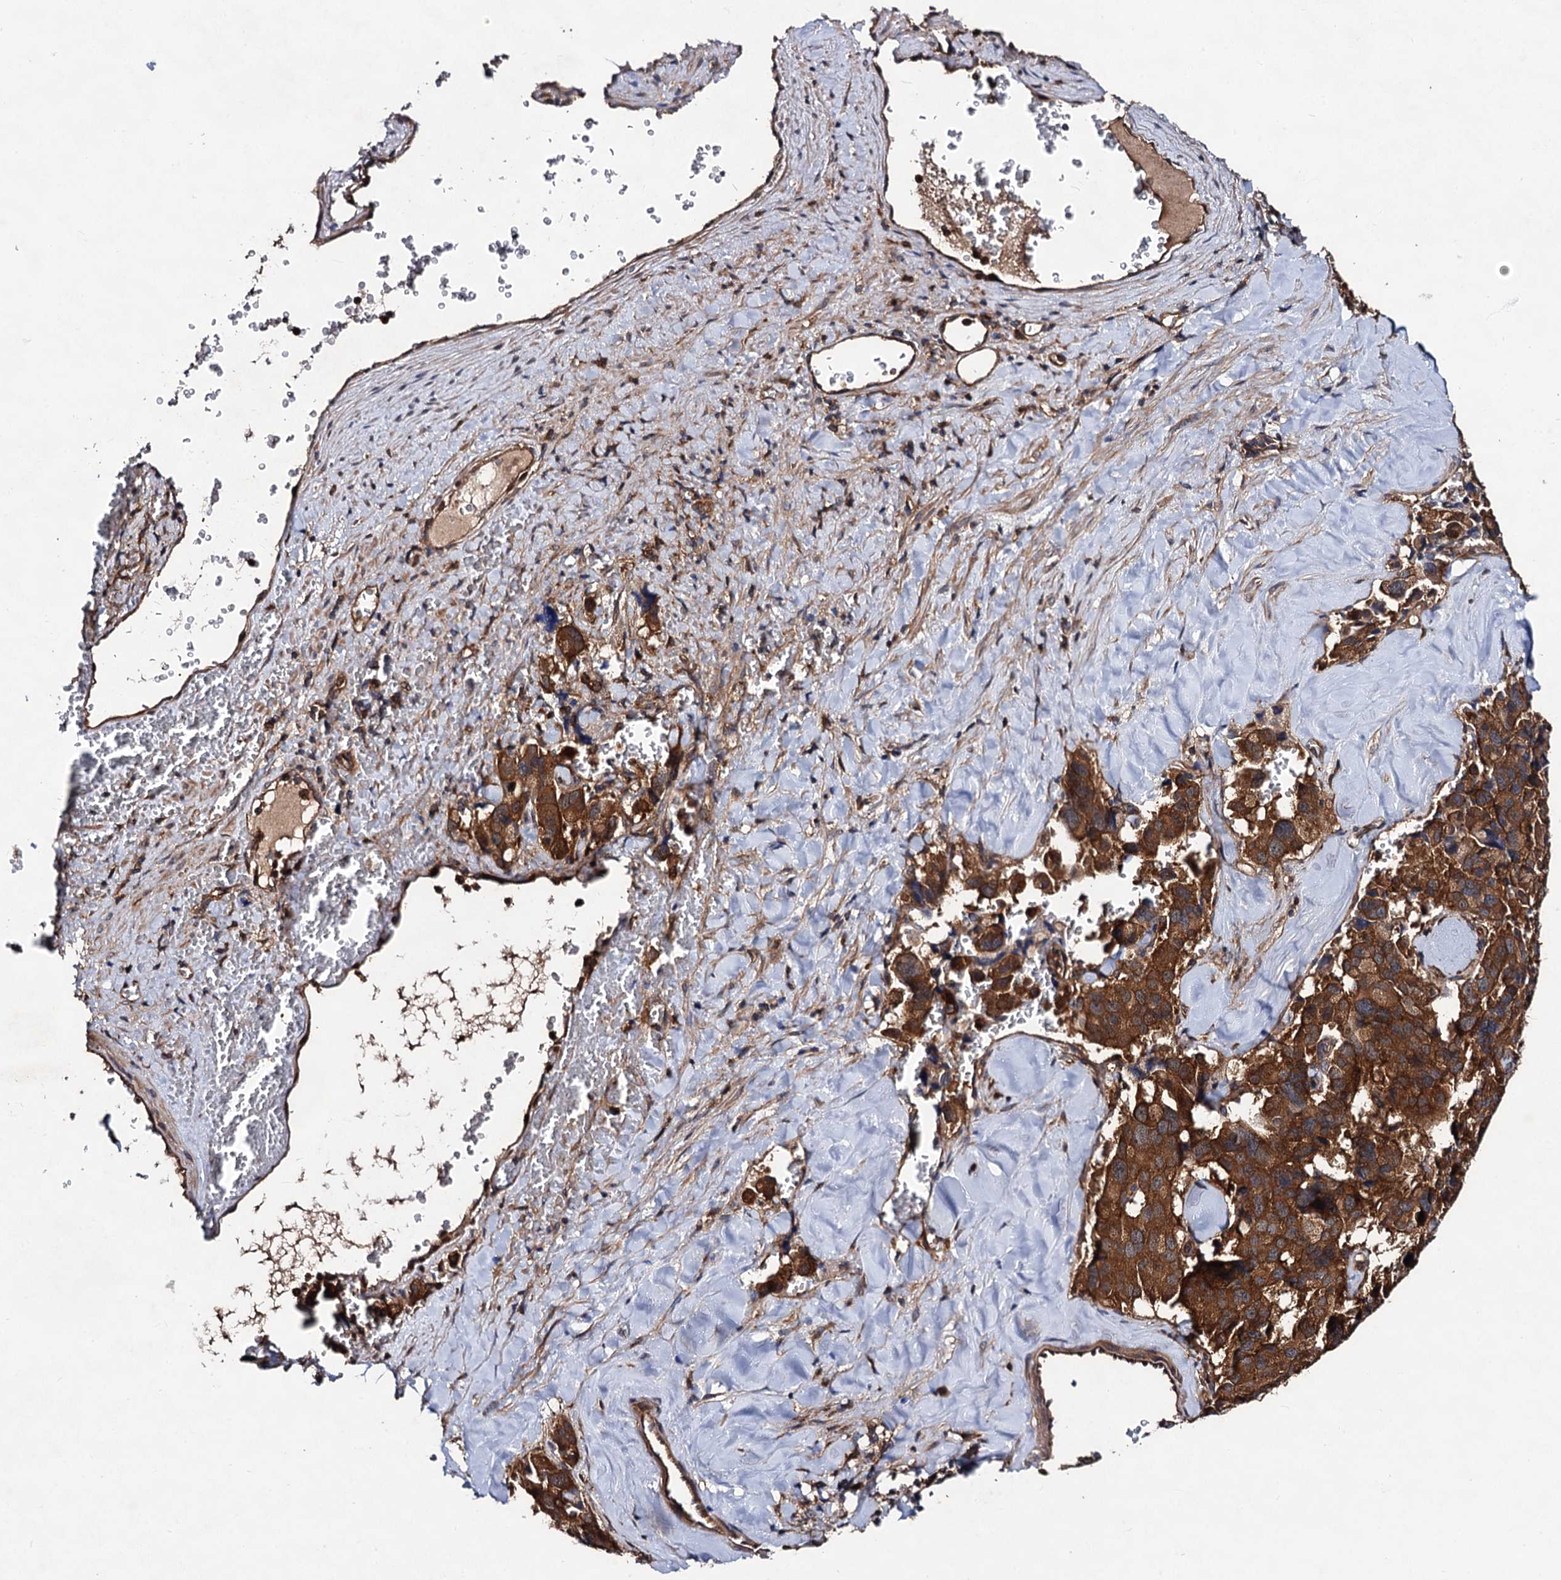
{"staining": {"intensity": "strong", "quantity": ">75%", "location": "cytoplasmic/membranous"}, "tissue": "pancreatic cancer", "cell_type": "Tumor cells", "image_type": "cancer", "snomed": [{"axis": "morphology", "description": "Adenocarcinoma, NOS"}, {"axis": "topography", "description": "Pancreas"}], "caption": "Immunohistochemistry image of pancreatic cancer stained for a protein (brown), which shows high levels of strong cytoplasmic/membranous staining in about >75% of tumor cells.", "gene": "VPS29", "patient": {"sex": "male", "age": 65}}